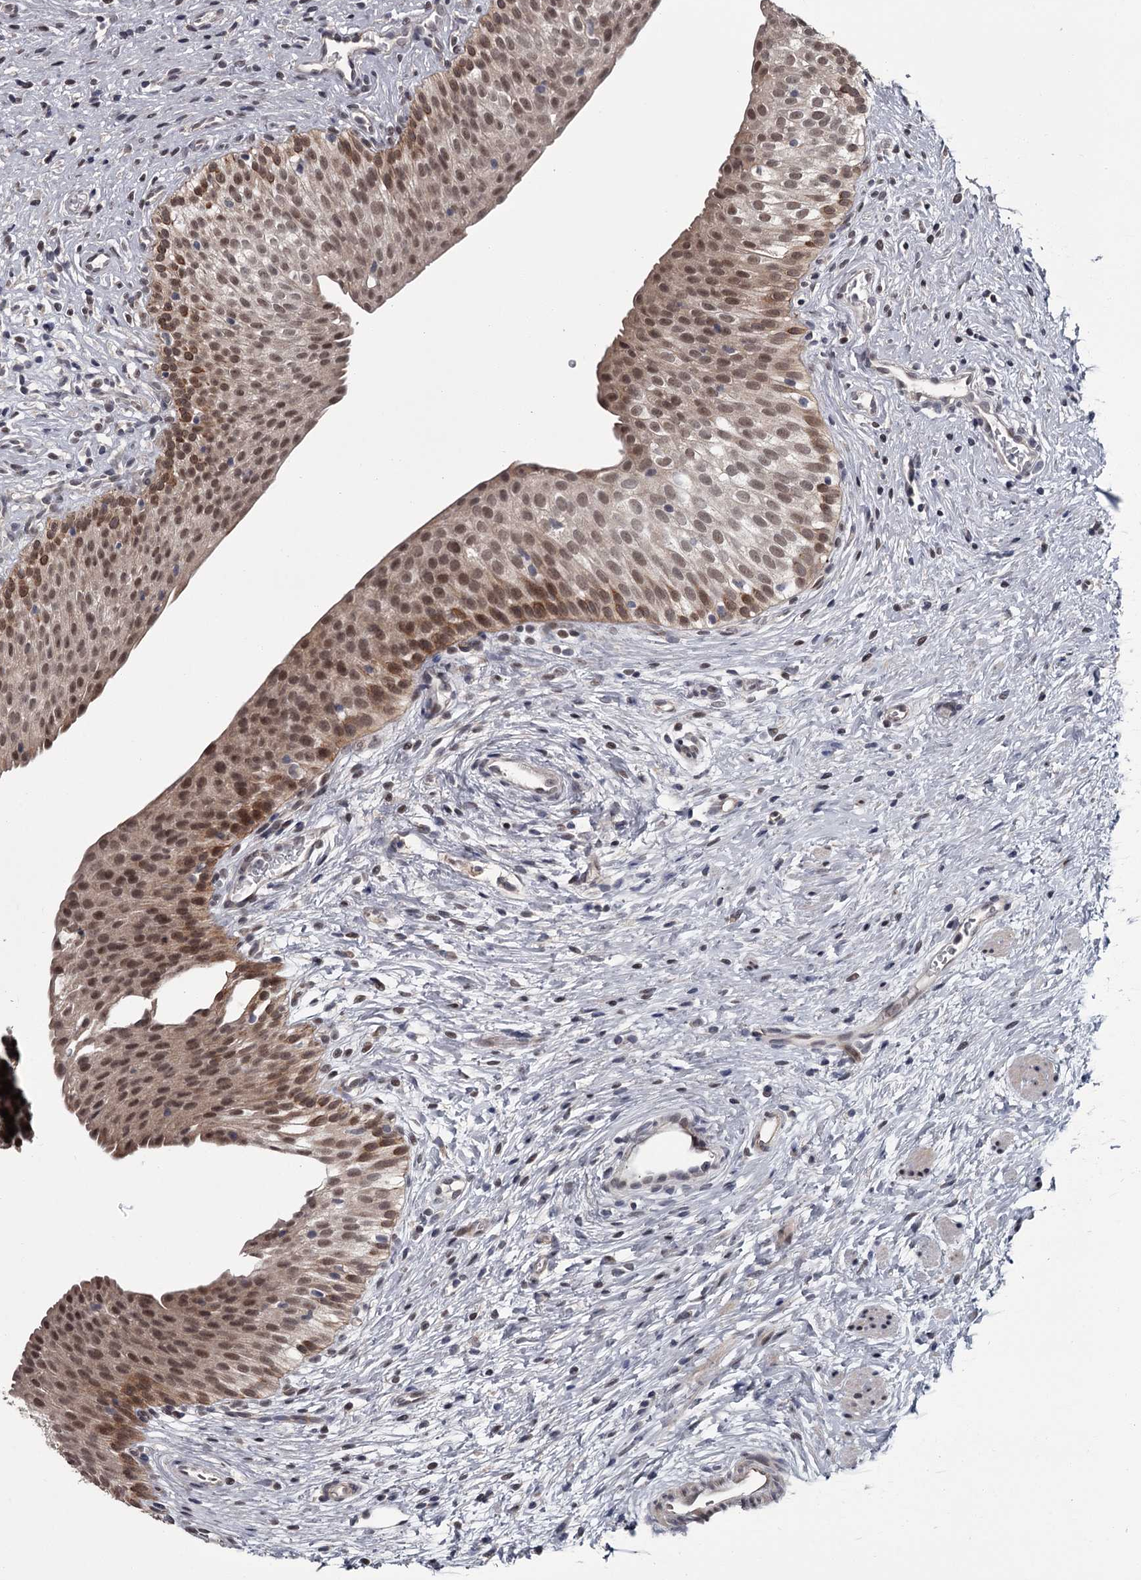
{"staining": {"intensity": "moderate", "quantity": ">75%", "location": "nuclear"}, "tissue": "urinary bladder", "cell_type": "Urothelial cells", "image_type": "normal", "snomed": [{"axis": "morphology", "description": "Normal tissue, NOS"}, {"axis": "topography", "description": "Urinary bladder"}], "caption": "Protein expression analysis of benign human urinary bladder reveals moderate nuclear positivity in about >75% of urothelial cells.", "gene": "PRPF40B", "patient": {"sex": "male", "age": 1}}